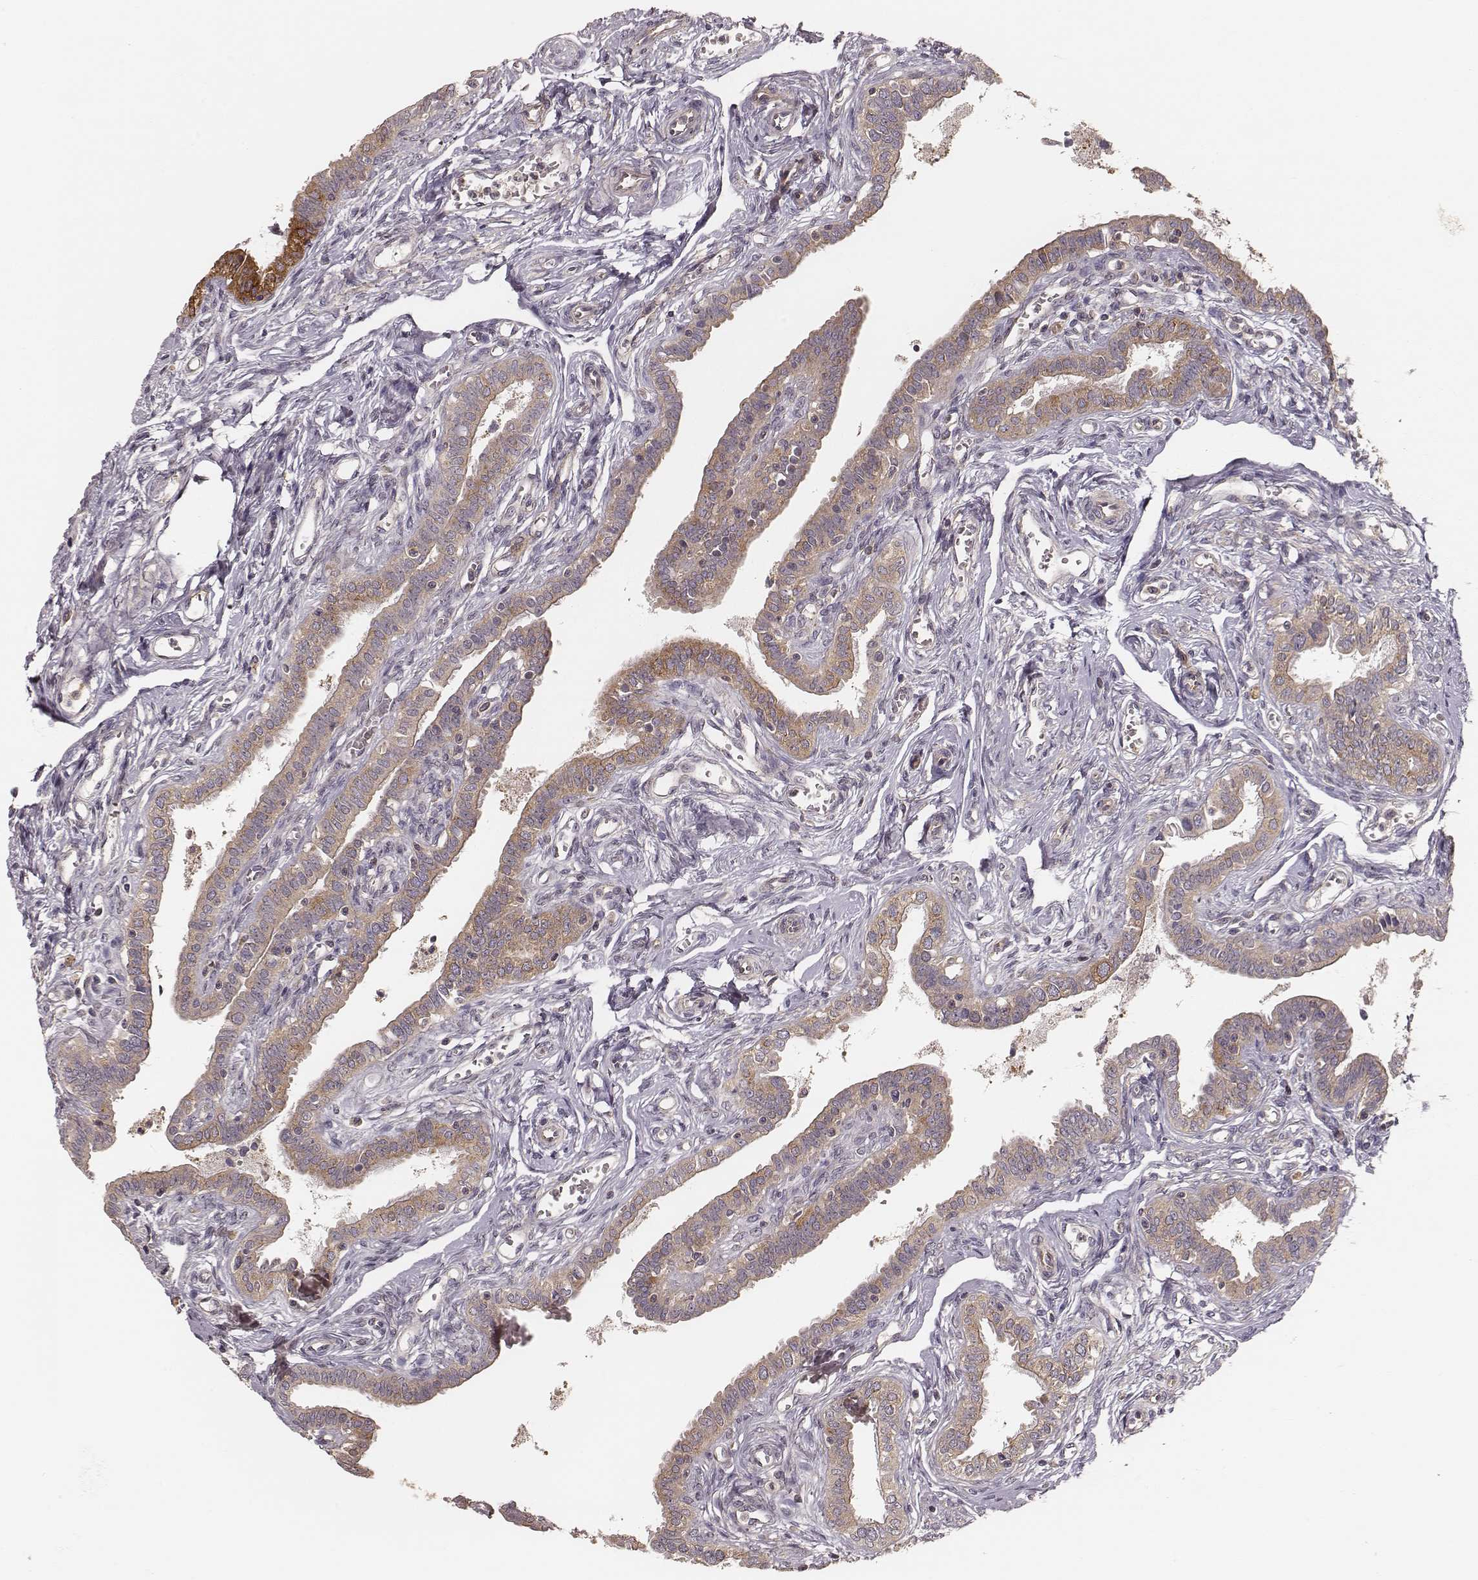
{"staining": {"intensity": "moderate", "quantity": ">75%", "location": "cytoplasmic/membranous"}, "tissue": "fallopian tube", "cell_type": "Glandular cells", "image_type": "normal", "snomed": [{"axis": "morphology", "description": "Normal tissue, NOS"}, {"axis": "morphology", "description": "Carcinoma, endometroid"}, {"axis": "topography", "description": "Fallopian tube"}, {"axis": "topography", "description": "Ovary"}], "caption": "Protein expression analysis of unremarkable fallopian tube reveals moderate cytoplasmic/membranous expression in approximately >75% of glandular cells. Using DAB (brown) and hematoxylin (blue) stains, captured at high magnification using brightfield microscopy.", "gene": "CARS1", "patient": {"sex": "female", "age": 42}}